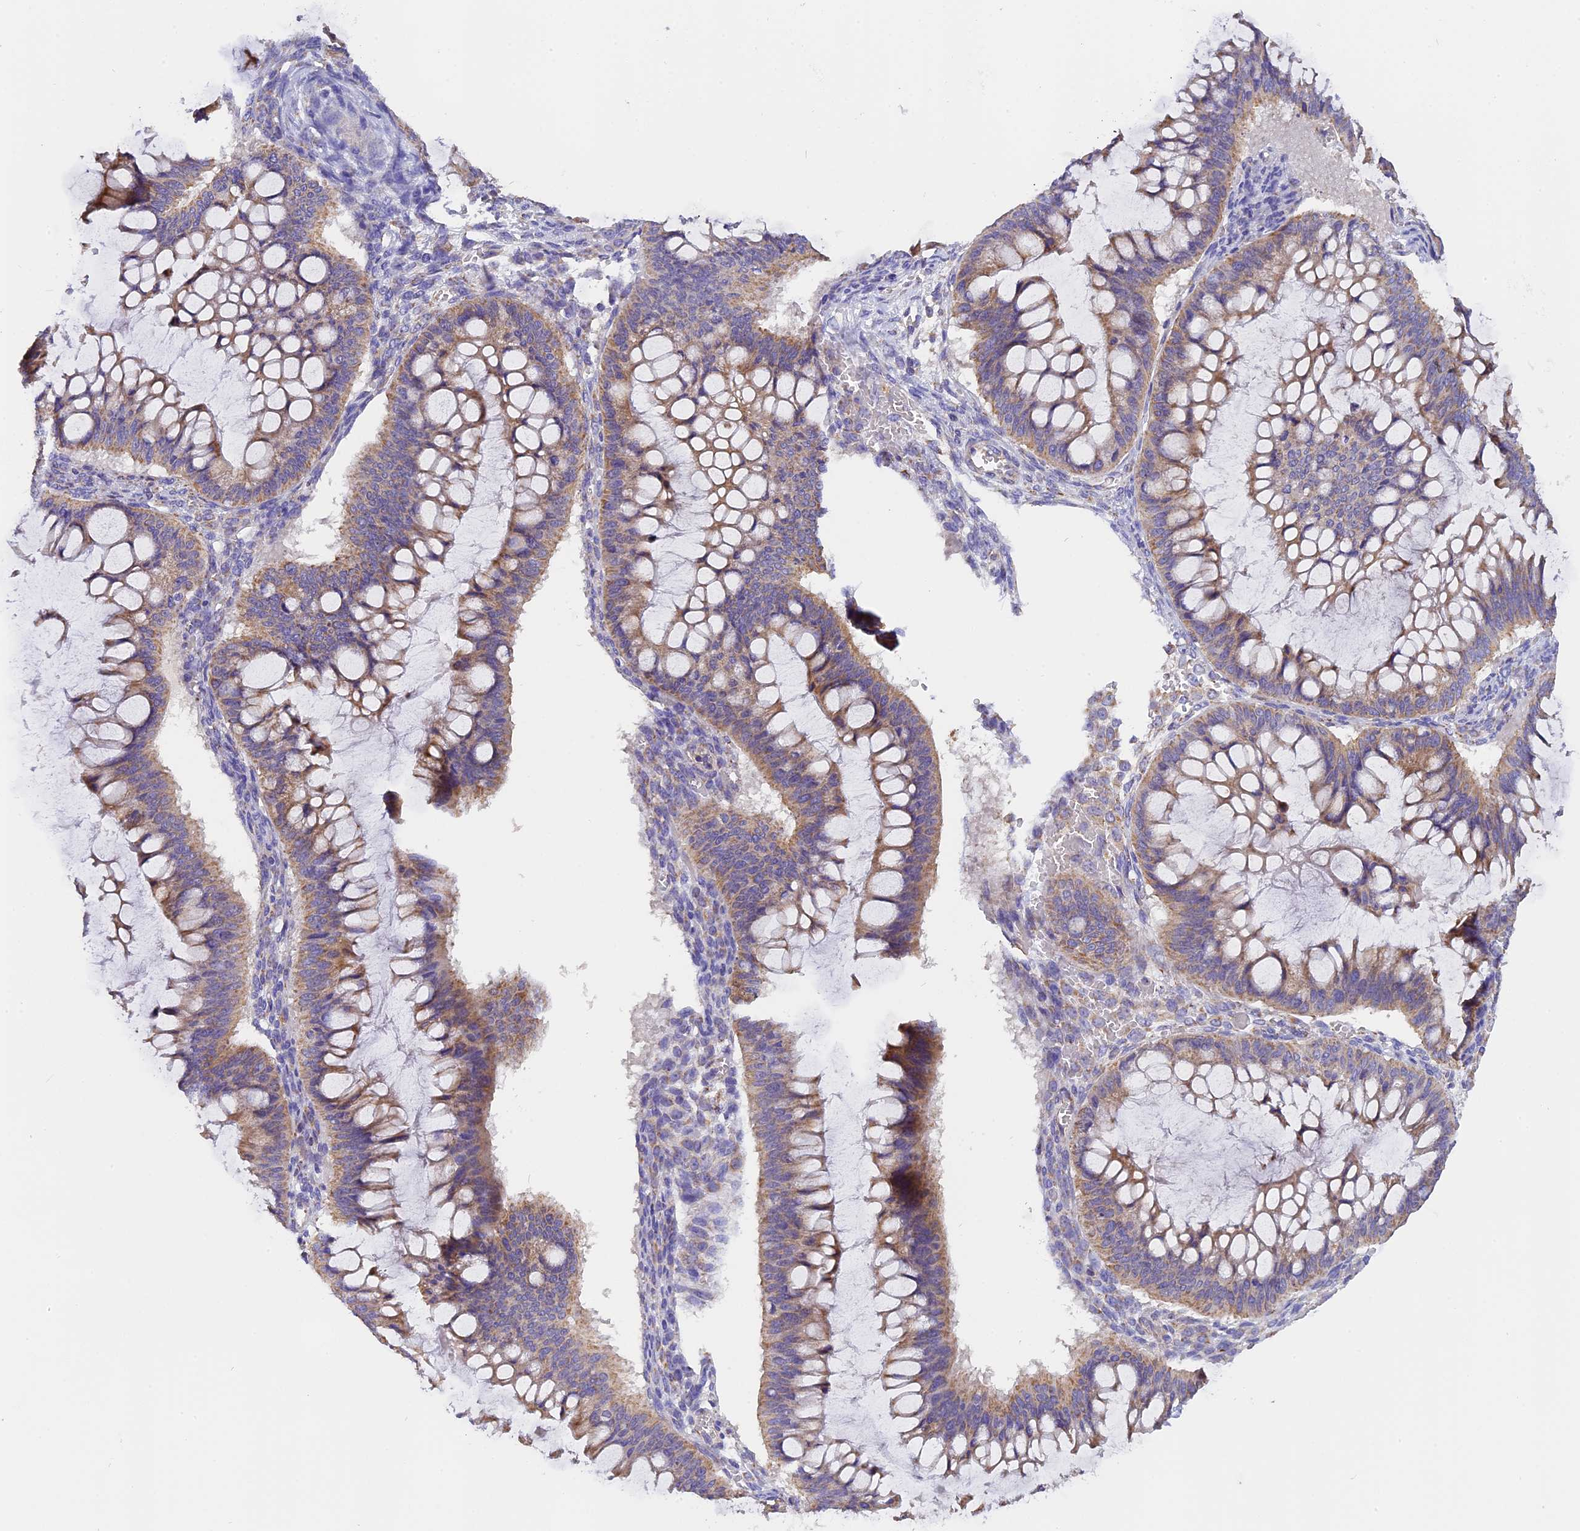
{"staining": {"intensity": "moderate", "quantity": ">75%", "location": "cytoplasmic/membranous"}, "tissue": "ovarian cancer", "cell_type": "Tumor cells", "image_type": "cancer", "snomed": [{"axis": "morphology", "description": "Cystadenocarcinoma, mucinous, NOS"}, {"axis": "topography", "description": "Ovary"}], "caption": "Immunohistochemistry of human ovarian cancer (mucinous cystadenocarcinoma) shows medium levels of moderate cytoplasmic/membranous positivity in approximately >75% of tumor cells.", "gene": "MGME1", "patient": {"sex": "female", "age": 73}}